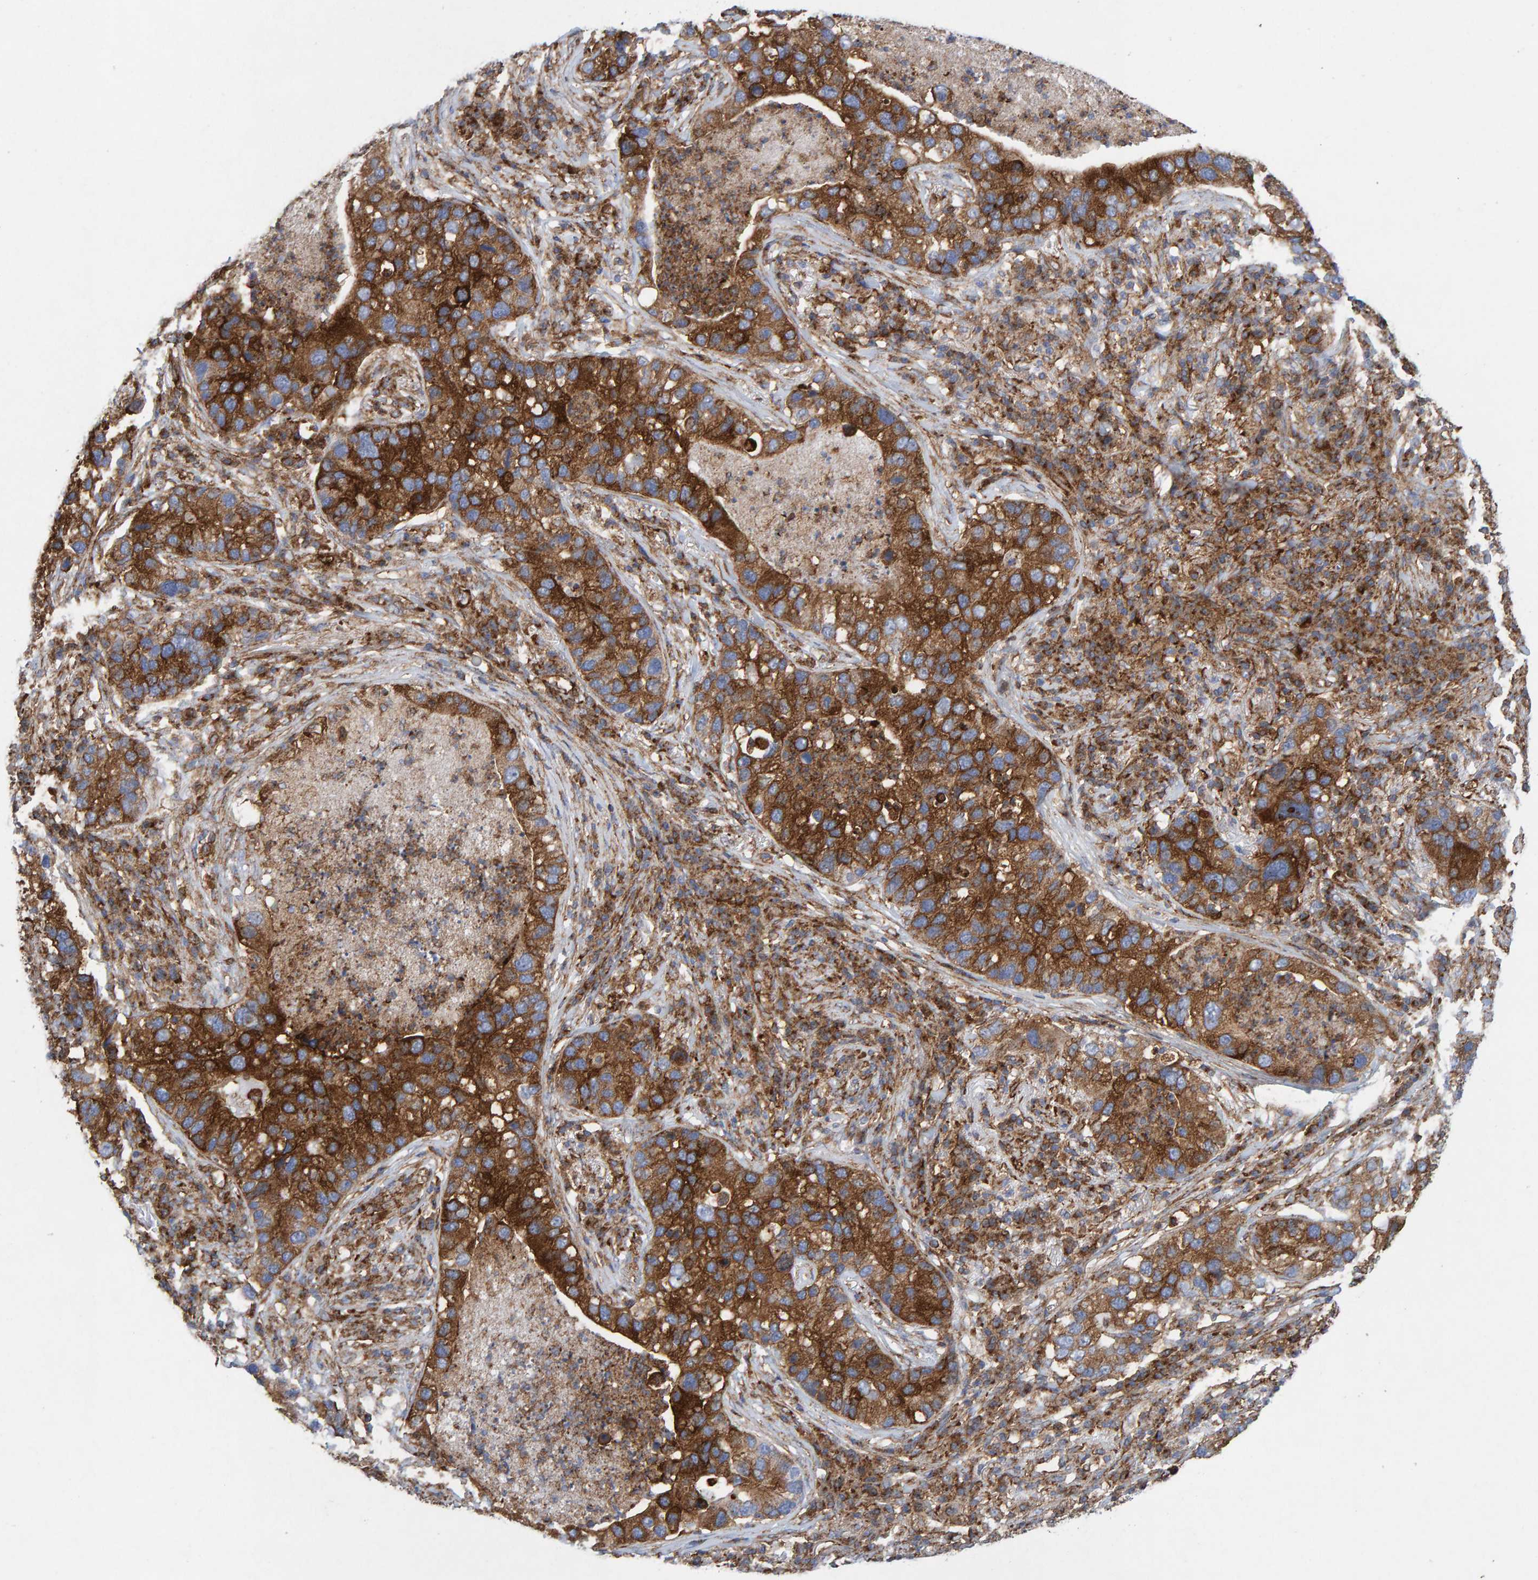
{"staining": {"intensity": "strong", "quantity": ">75%", "location": "cytoplasmic/membranous"}, "tissue": "lung cancer", "cell_type": "Tumor cells", "image_type": "cancer", "snomed": [{"axis": "morphology", "description": "Normal tissue, NOS"}, {"axis": "morphology", "description": "Adenocarcinoma, NOS"}, {"axis": "topography", "description": "Bronchus"}, {"axis": "topography", "description": "Lung"}], "caption": "Protein staining of lung cancer tissue shows strong cytoplasmic/membranous positivity in approximately >75% of tumor cells.", "gene": "MVP", "patient": {"sex": "male", "age": 54}}